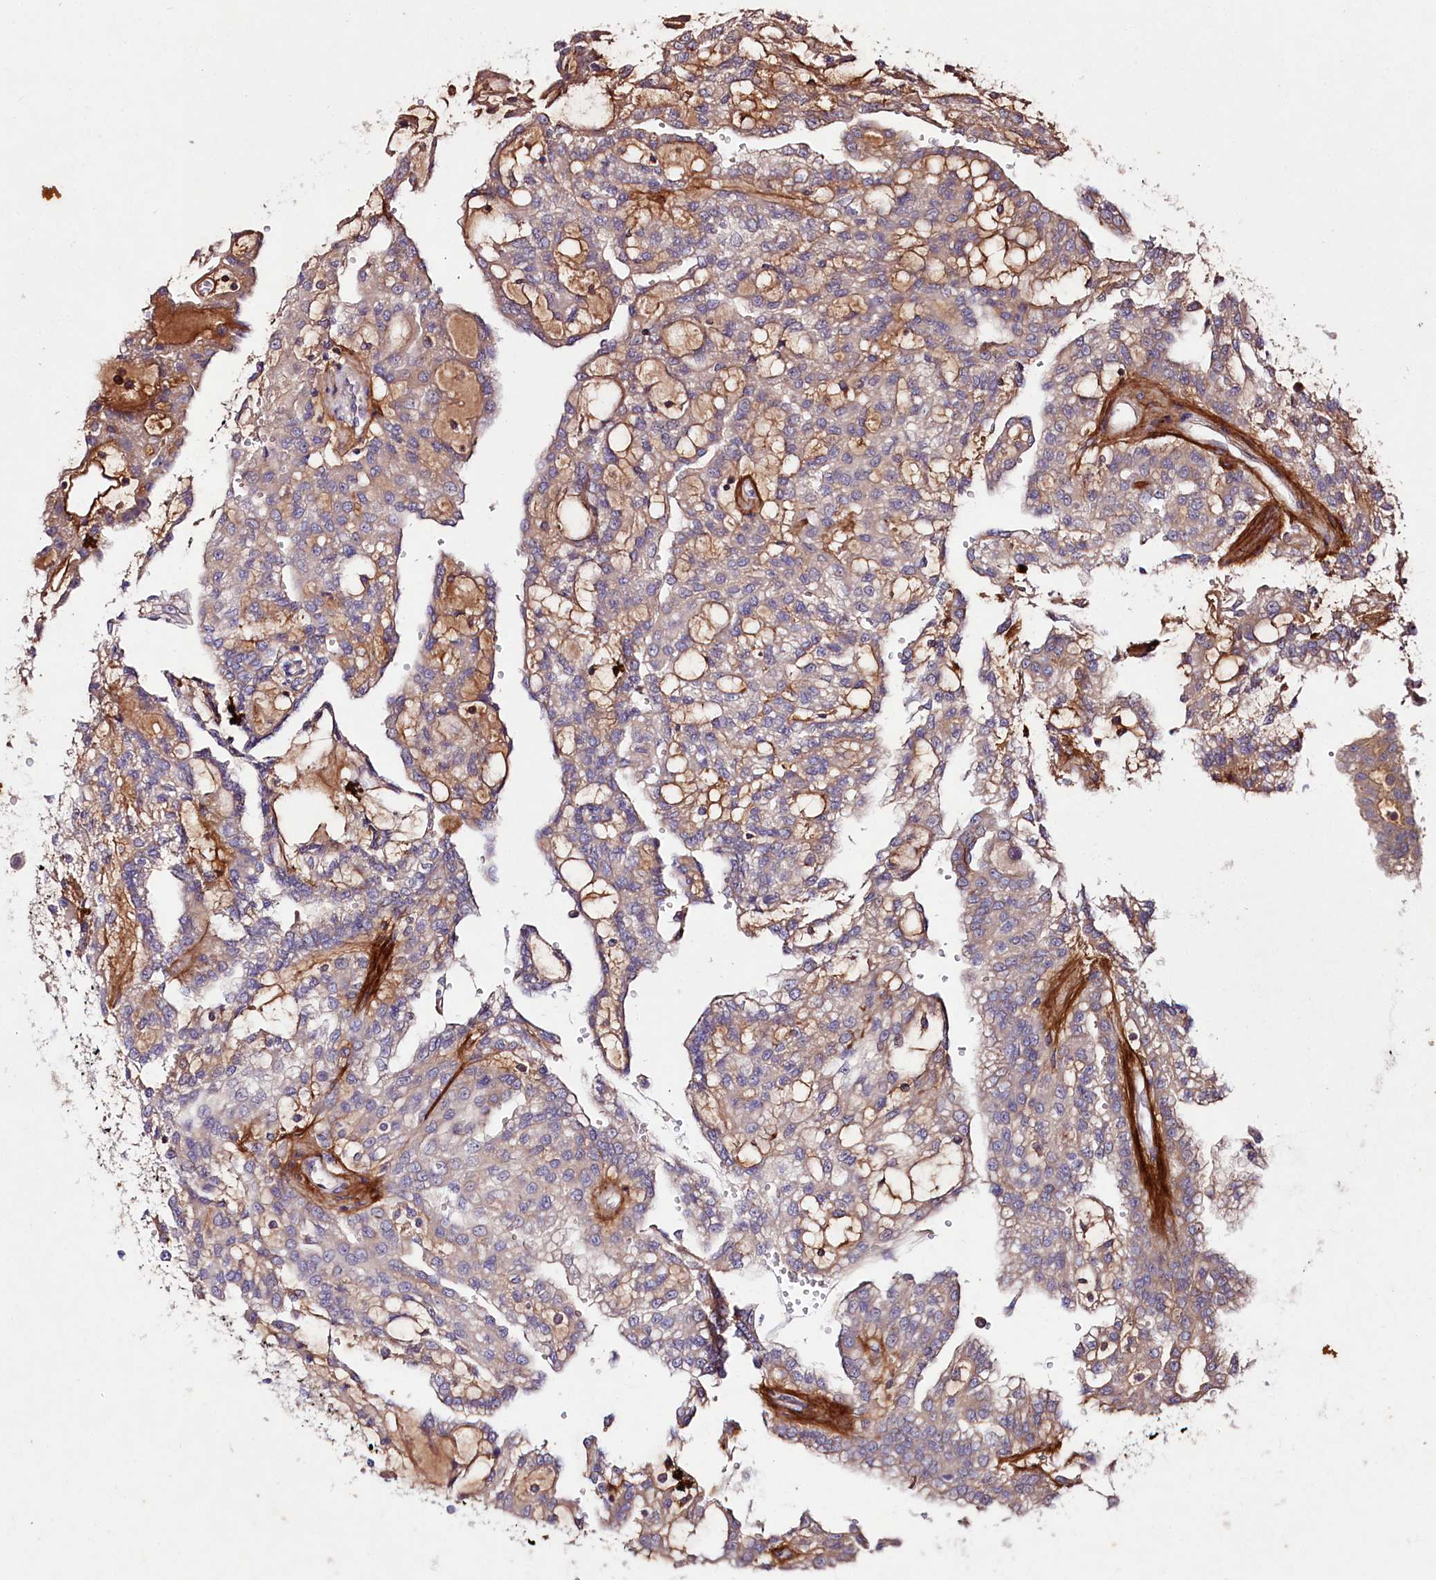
{"staining": {"intensity": "moderate", "quantity": "25%-75%", "location": "cytoplasmic/membranous"}, "tissue": "renal cancer", "cell_type": "Tumor cells", "image_type": "cancer", "snomed": [{"axis": "morphology", "description": "Adenocarcinoma, NOS"}, {"axis": "topography", "description": "Kidney"}], "caption": "High-magnification brightfield microscopy of renal adenocarcinoma stained with DAB (brown) and counterstained with hematoxylin (blue). tumor cells exhibit moderate cytoplasmic/membranous positivity is identified in about25%-75% of cells.", "gene": "TNPO3", "patient": {"sex": "male", "age": 63}}